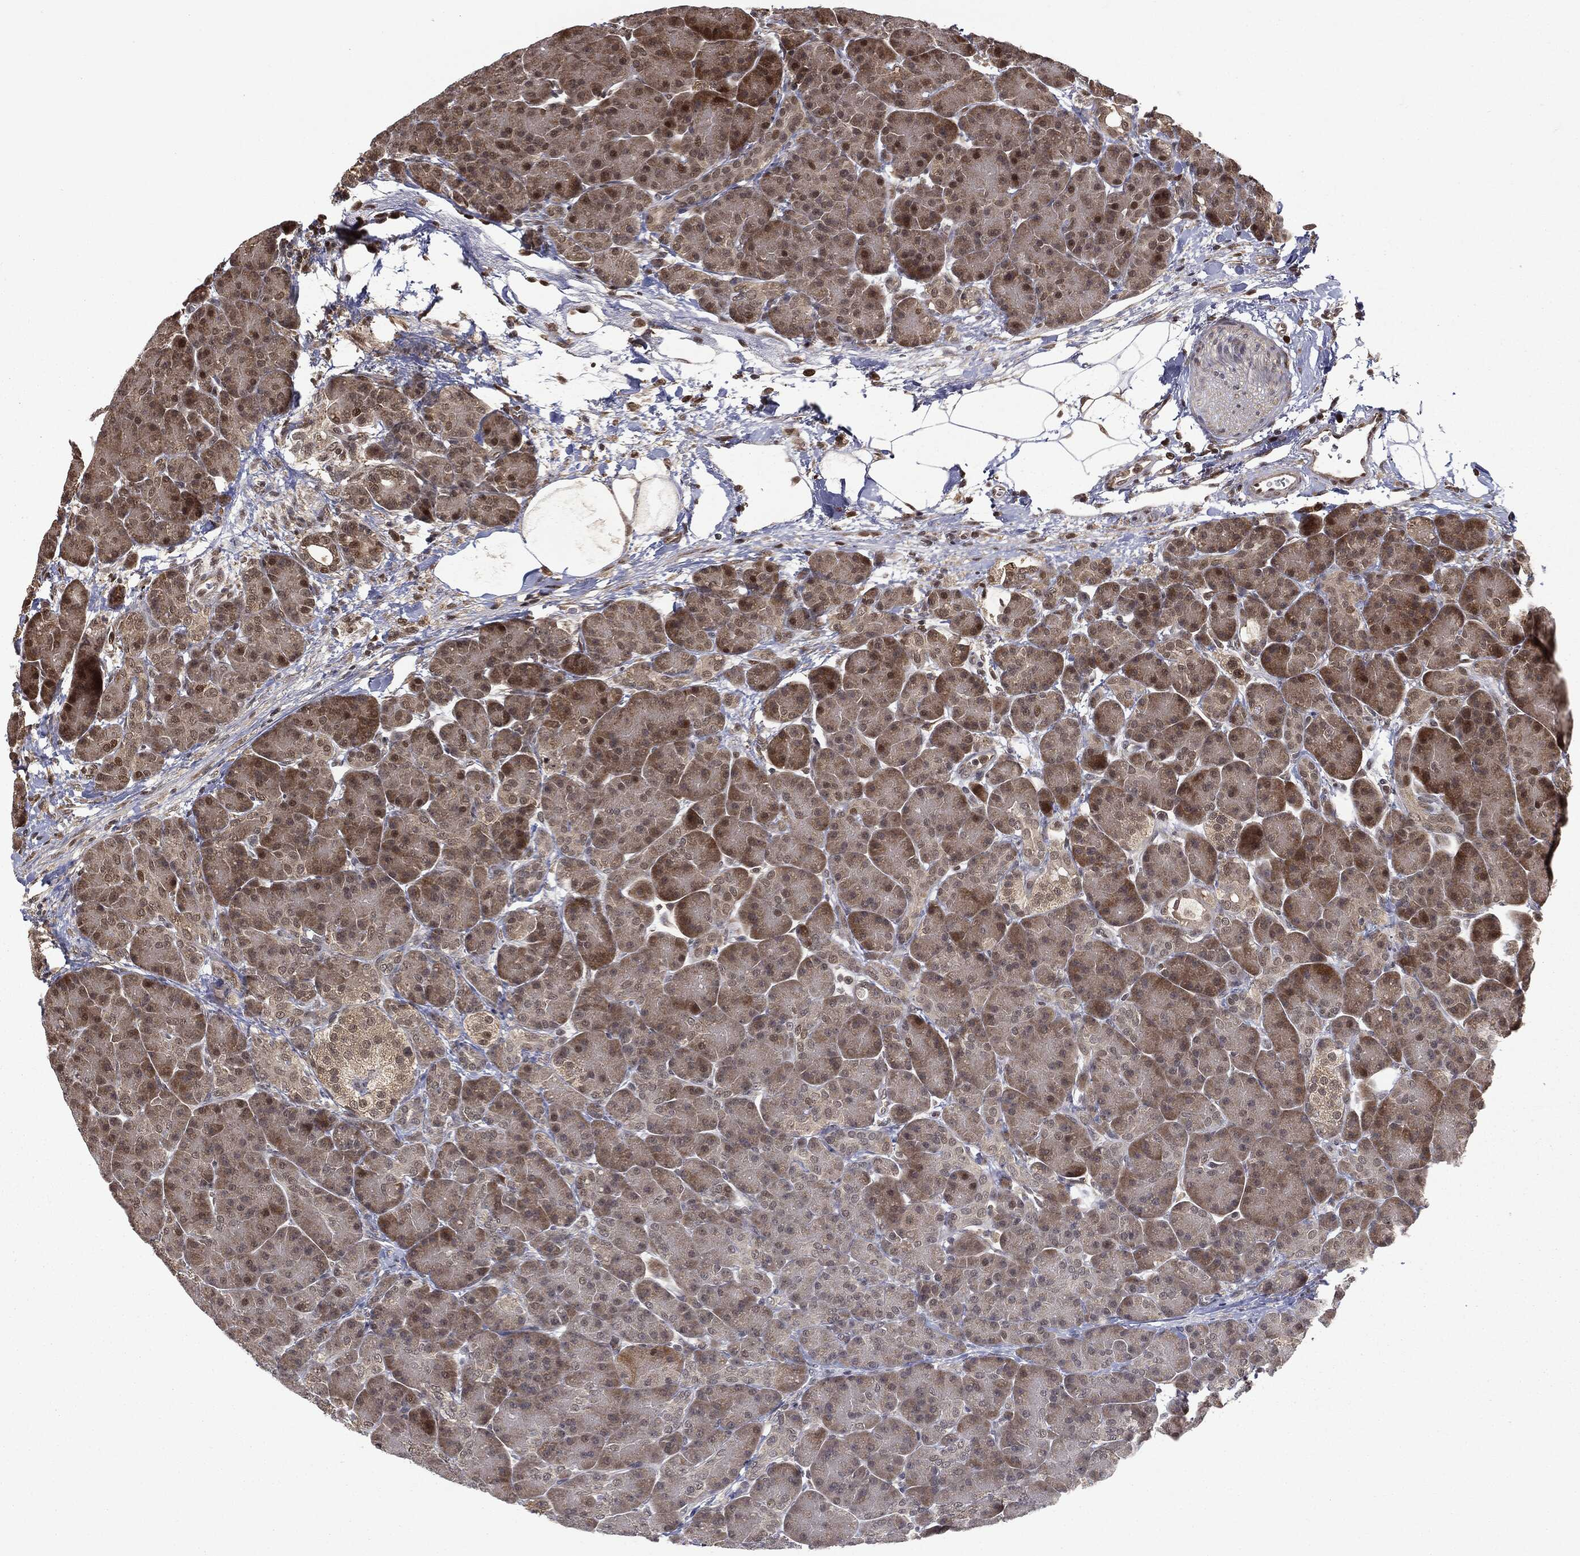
{"staining": {"intensity": "strong", "quantity": "25%-75%", "location": "cytoplasmic/membranous"}, "tissue": "pancreas", "cell_type": "Exocrine glandular cells", "image_type": "normal", "snomed": [{"axis": "morphology", "description": "Normal tissue, NOS"}, {"axis": "topography", "description": "Pancreas"}], "caption": "This is a photomicrograph of immunohistochemistry (IHC) staining of unremarkable pancreas, which shows strong expression in the cytoplasmic/membranous of exocrine glandular cells.", "gene": "ZNHIT6", "patient": {"sex": "female", "age": 63}}